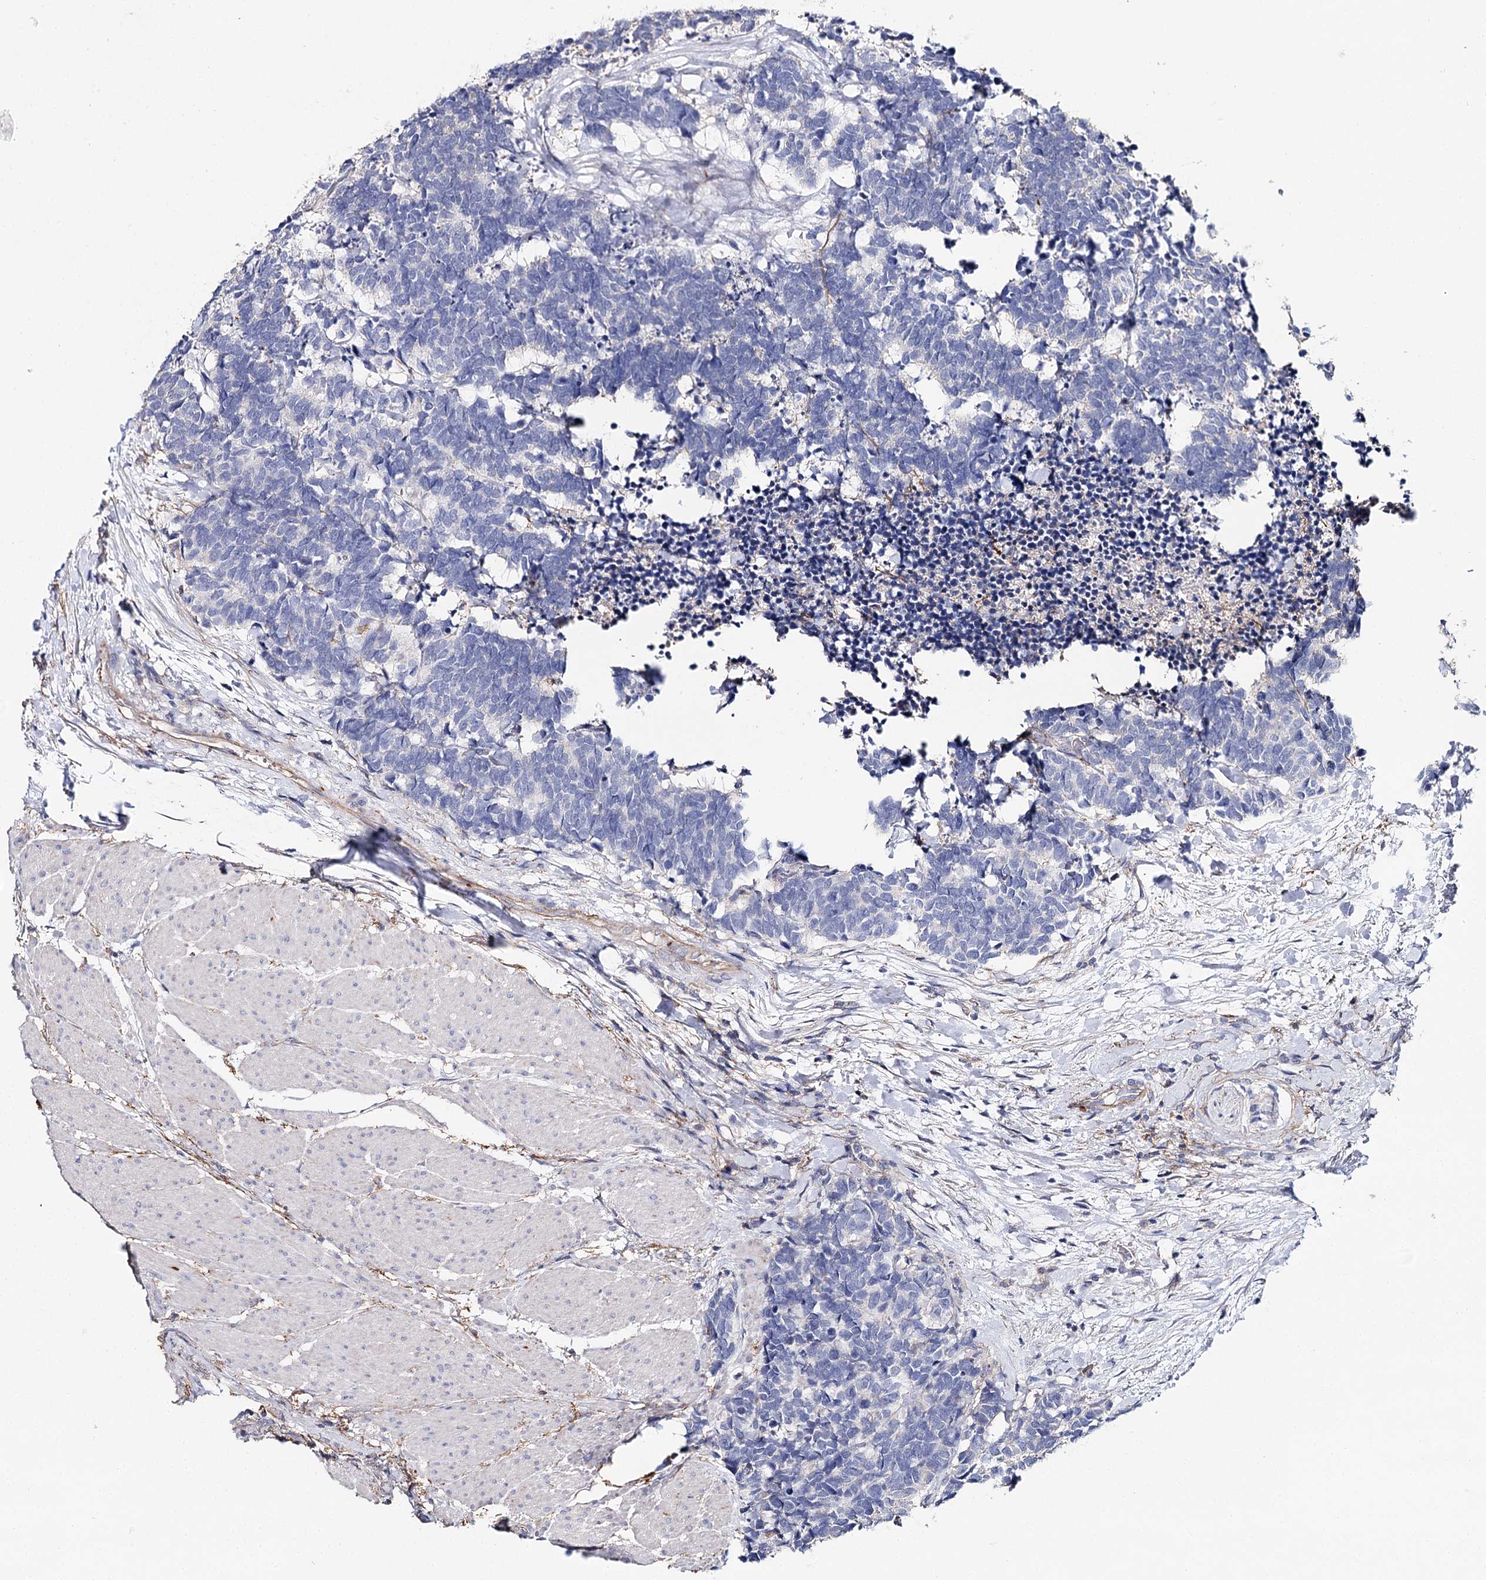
{"staining": {"intensity": "negative", "quantity": "none", "location": "none"}, "tissue": "carcinoid", "cell_type": "Tumor cells", "image_type": "cancer", "snomed": [{"axis": "morphology", "description": "Carcinoma, NOS"}, {"axis": "morphology", "description": "Carcinoid, malignant, NOS"}, {"axis": "topography", "description": "Urinary bladder"}], "caption": "Carcinoid was stained to show a protein in brown. There is no significant positivity in tumor cells. (Stains: DAB immunohistochemistry (IHC) with hematoxylin counter stain, Microscopy: brightfield microscopy at high magnification).", "gene": "EPYC", "patient": {"sex": "male", "age": 57}}